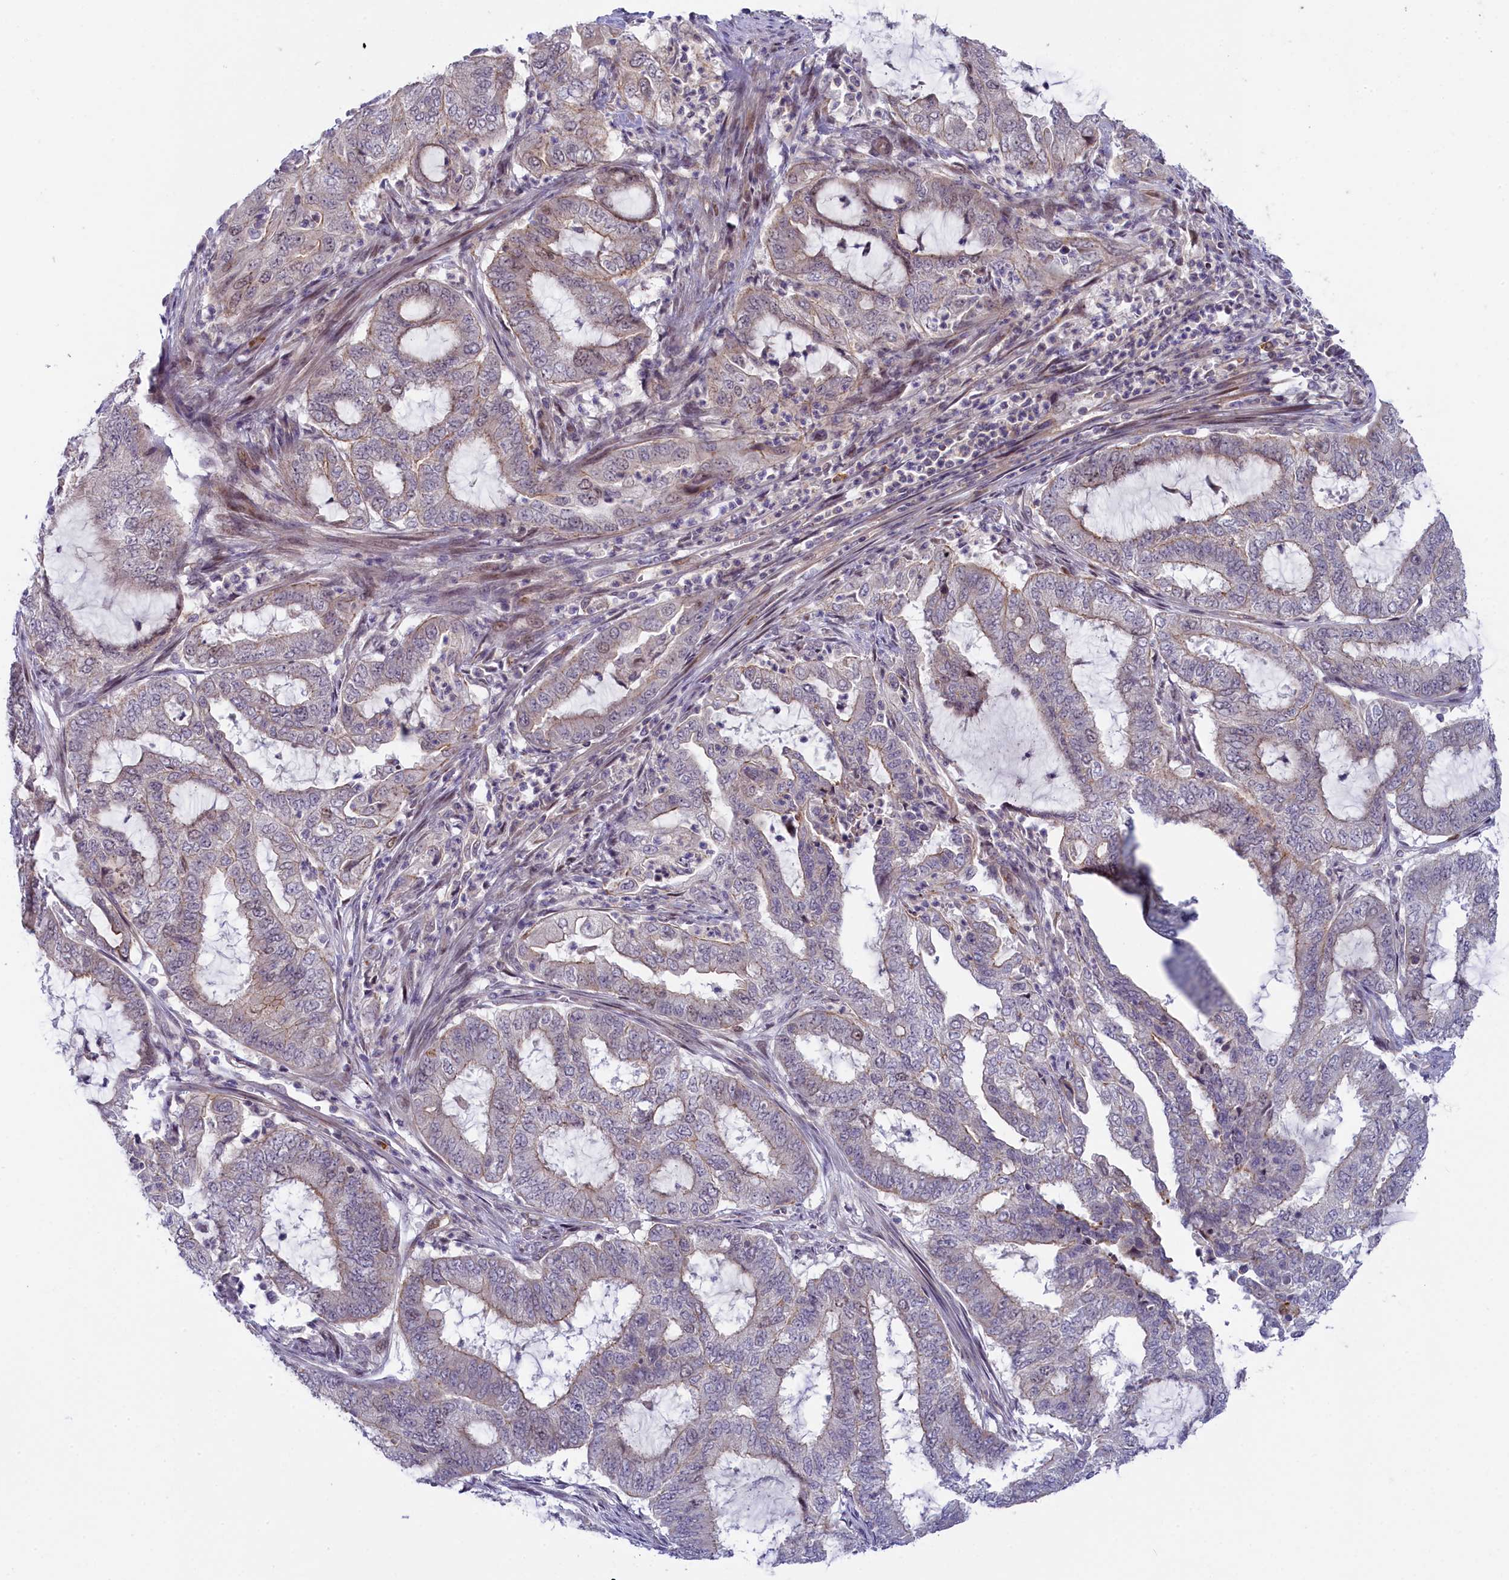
{"staining": {"intensity": "negative", "quantity": "none", "location": "none"}, "tissue": "endometrial cancer", "cell_type": "Tumor cells", "image_type": "cancer", "snomed": [{"axis": "morphology", "description": "Adenocarcinoma, NOS"}, {"axis": "topography", "description": "Endometrium"}], "caption": "Tumor cells show no significant protein expression in adenocarcinoma (endometrial). (DAB (3,3'-diaminobenzidine) IHC visualized using brightfield microscopy, high magnification).", "gene": "CCL23", "patient": {"sex": "female", "age": 51}}